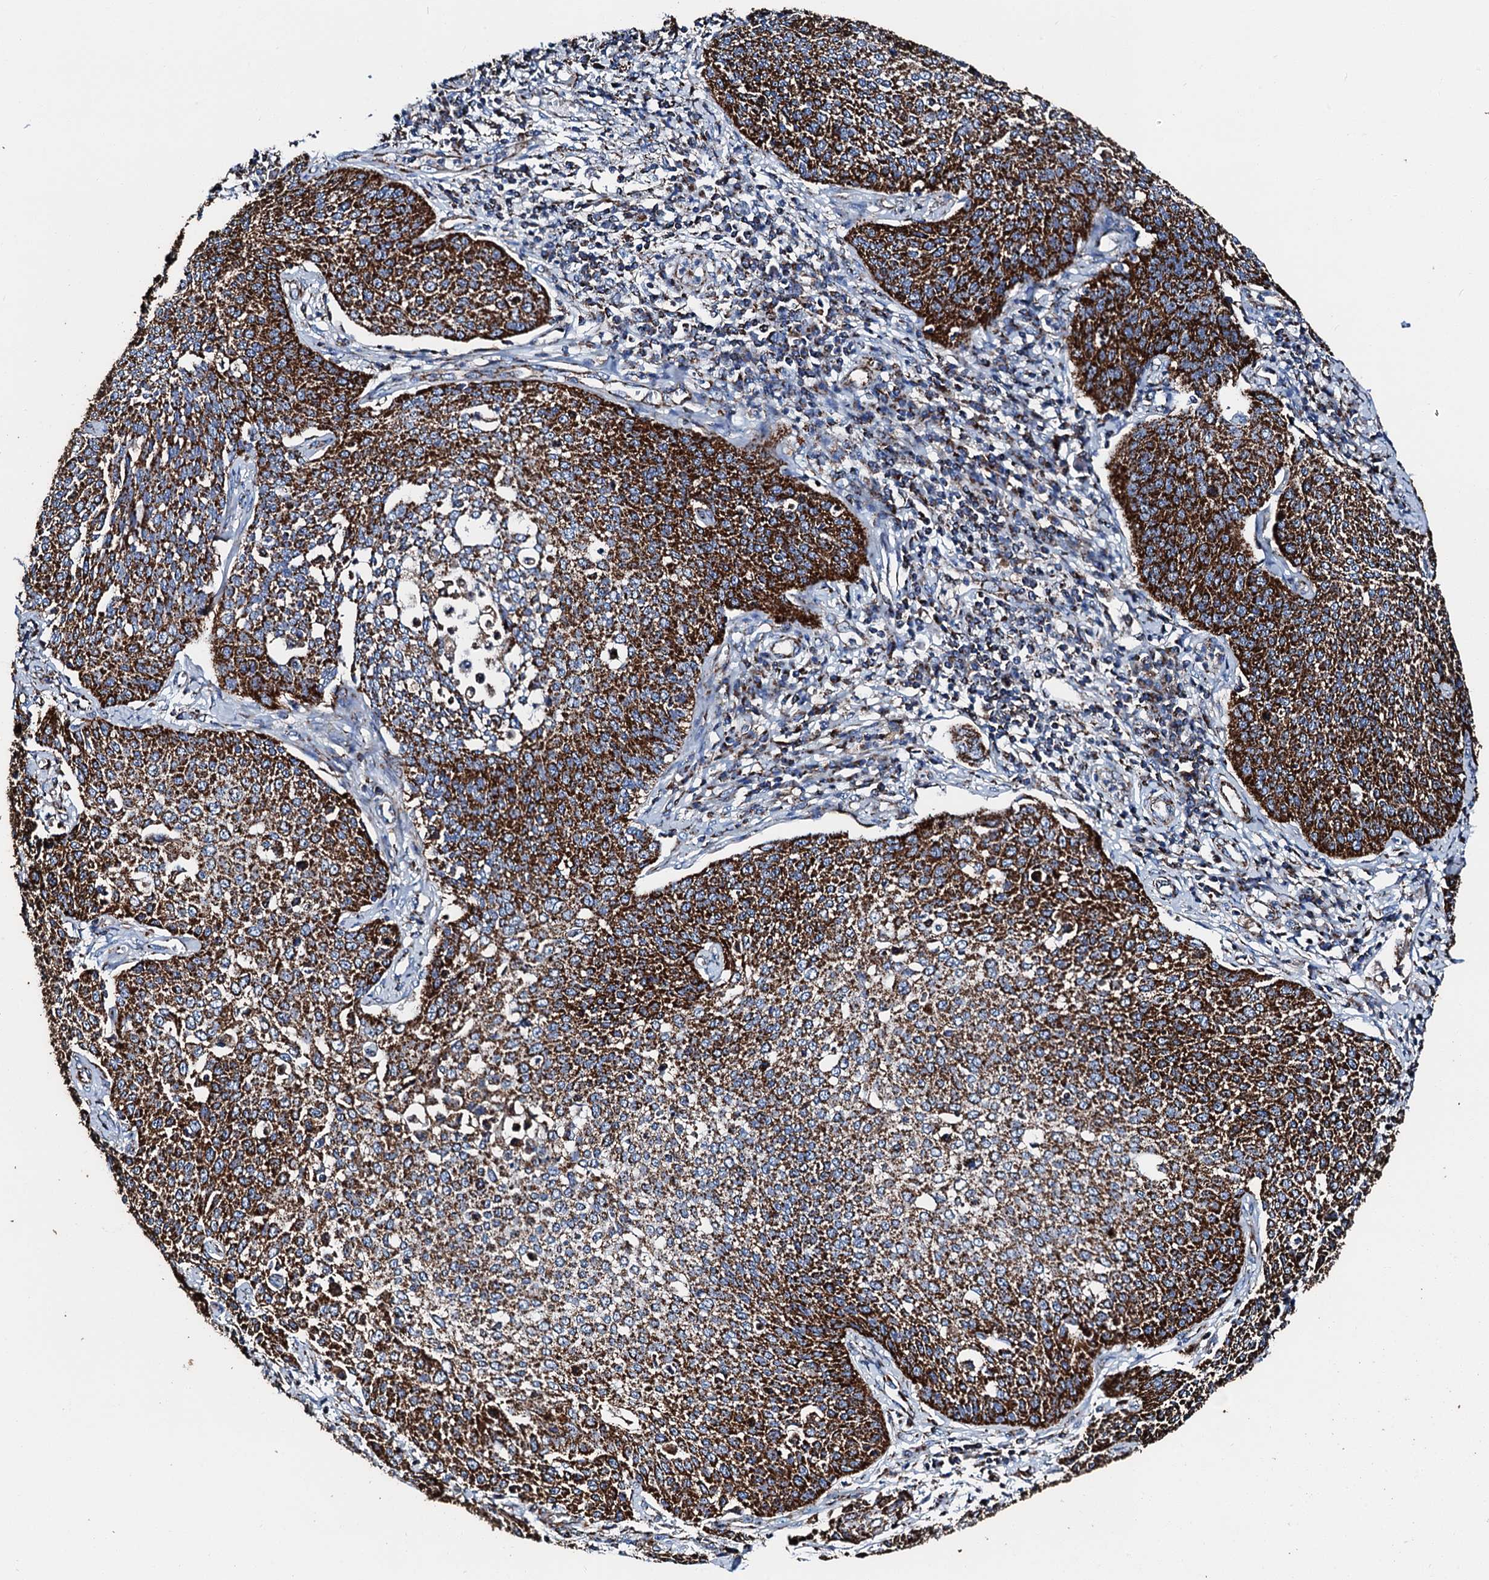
{"staining": {"intensity": "strong", "quantity": ">75%", "location": "cytoplasmic/membranous"}, "tissue": "cervical cancer", "cell_type": "Tumor cells", "image_type": "cancer", "snomed": [{"axis": "morphology", "description": "Squamous cell carcinoma, NOS"}, {"axis": "topography", "description": "Cervix"}], "caption": "The photomicrograph shows immunohistochemical staining of cervical cancer (squamous cell carcinoma). There is strong cytoplasmic/membranous expression is seen in approximately >75% of tumor cells.", "gene": "HADH", "patient": {"sex": "female", "age": 34}}